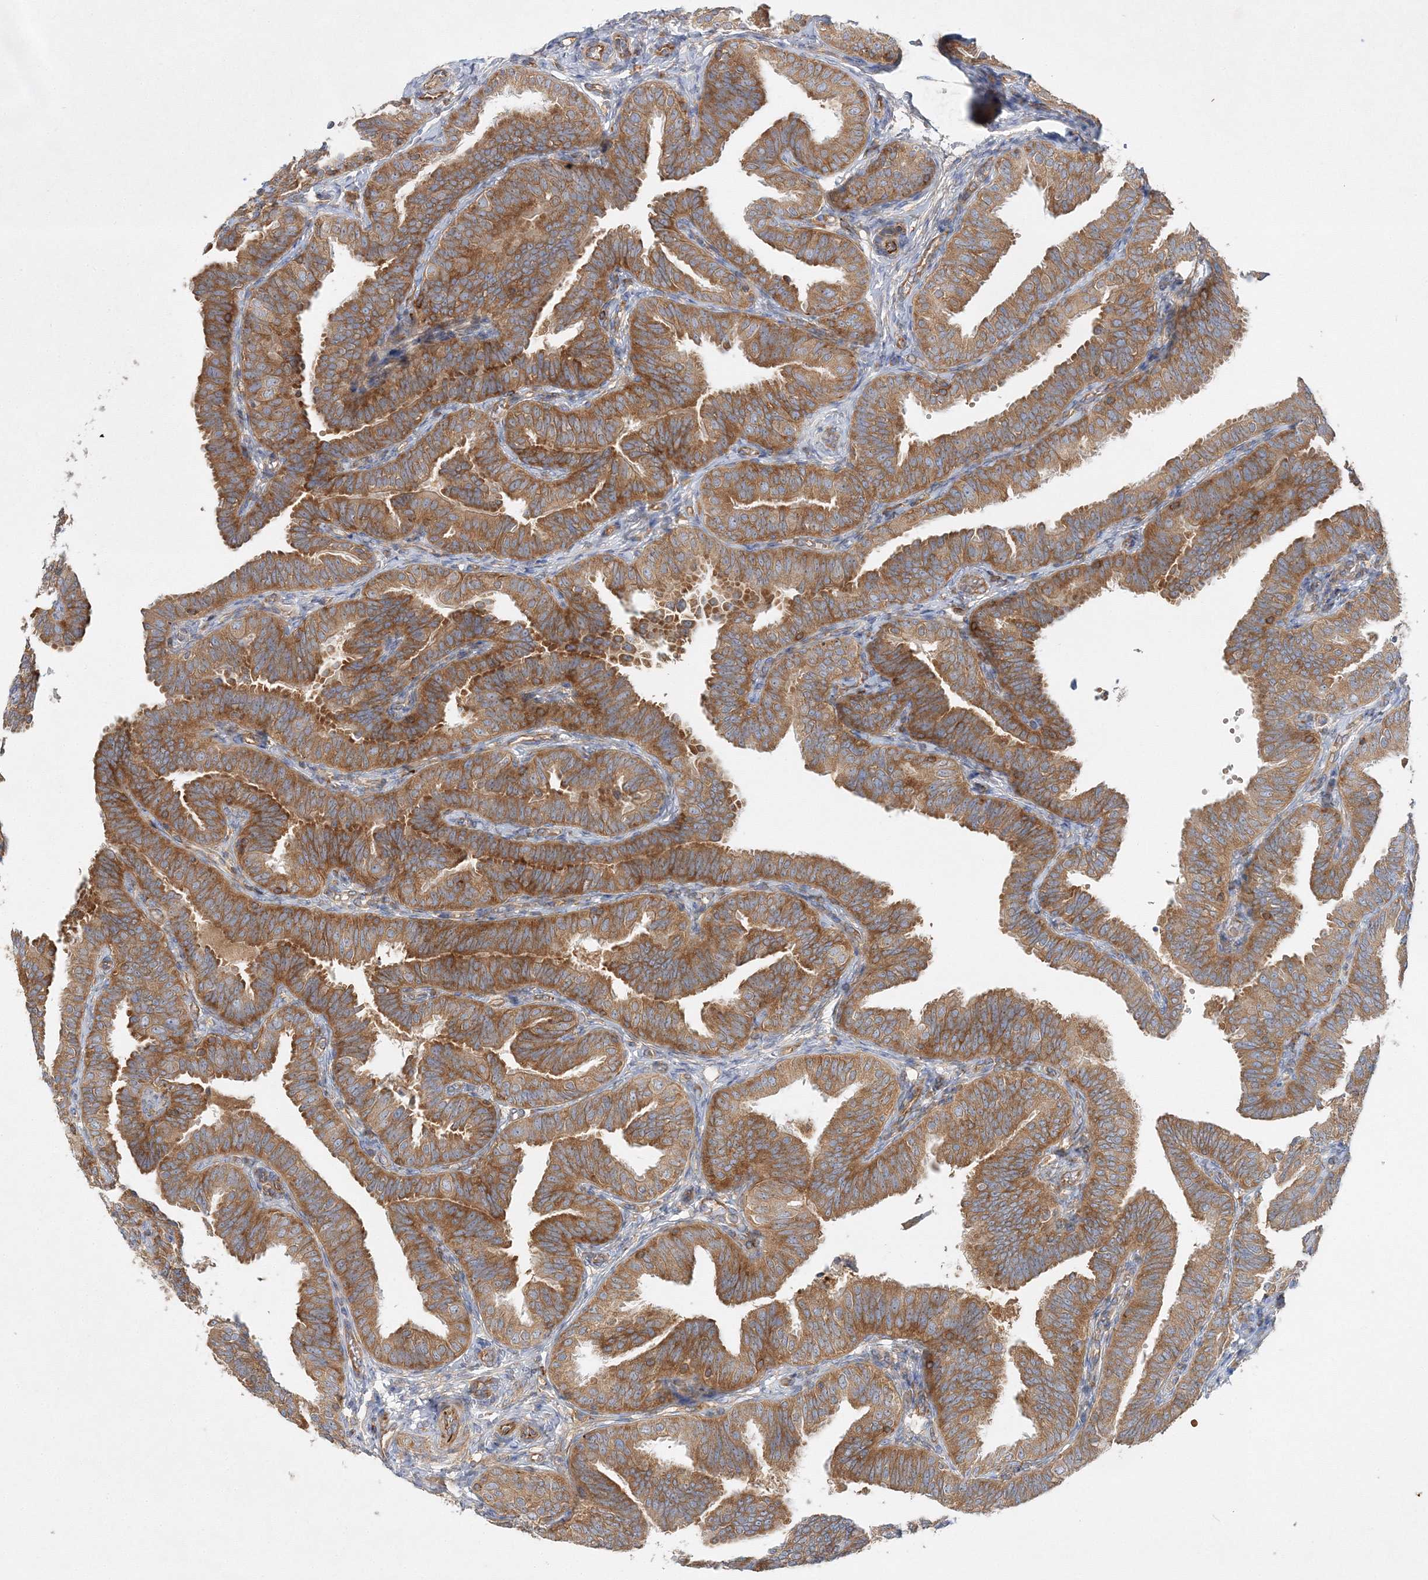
{"staining": {"intensity": "moderate", "quantity": ">75%", "location": "cytoplasmic/membranous"}, "tissue": "fallopian tube", "cell_type": "Glandular cells", "image_type": "normal", "snomed": [{"axis": "morphology", "description": "Normal tissue, NOS"}, {"axis": "topography", "description": "Fallopian tube"}], "caption": "Glandular cells exhibit medium levels of moderate cytoplasmic/membranous staining in about >75% of cells in benign fallopian tube. (Brightfield microscopy of DAB IHC at high magnification).", "gene": "WDR37", "patient": {"sex": "female", "age": 35}}